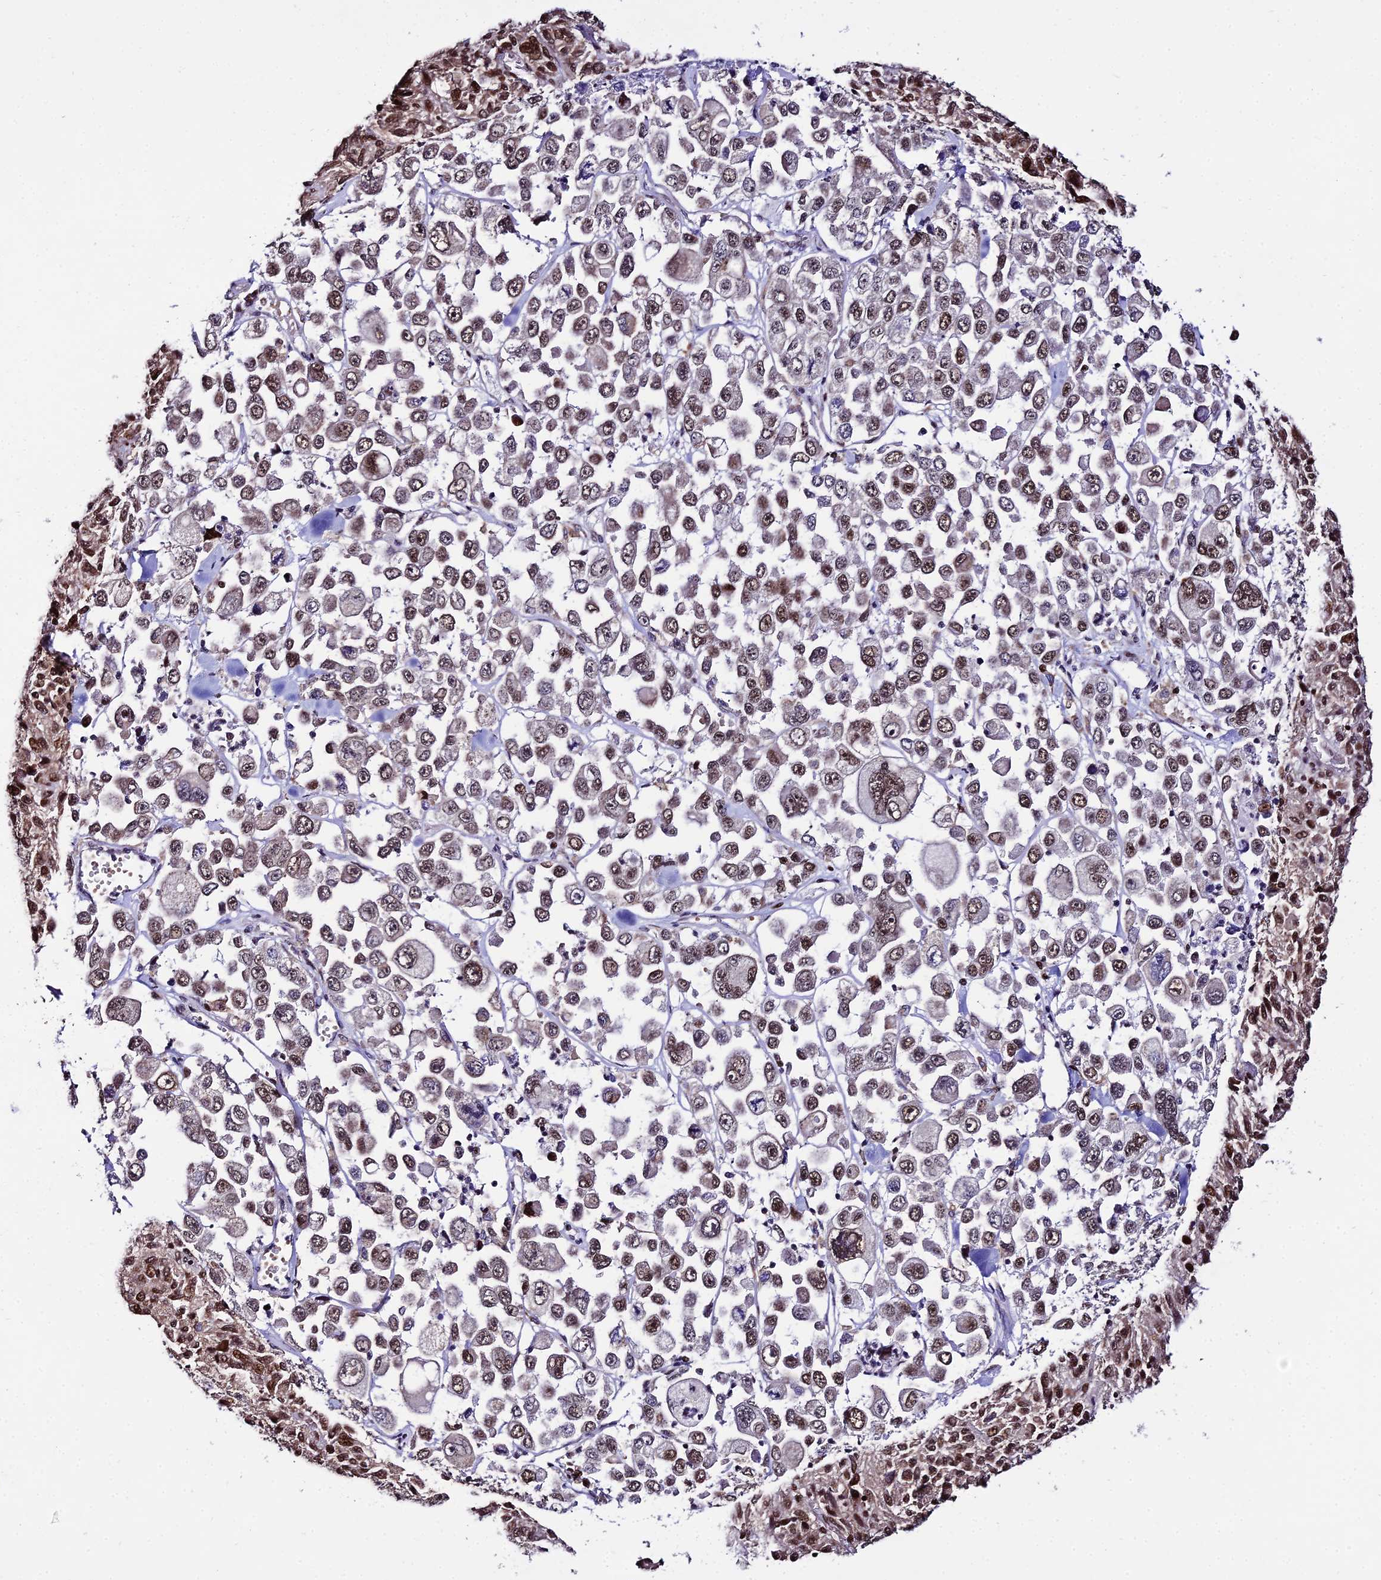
{"staining": {"intensity": "moderate", "quantity": ">75%", "location": "nuclear"}, "tissue": "melanoma", "cell_type": "Tumor cells", "image_type": "cancer", "snomed": [{"axis": "morphology", "description": "Malignant melanoma, Metastatic site"}, {"axis": "topography", "description": "Lymph node"}], "caption": "Moderate nuclear staining is present in about >75% of tumor cells in malignant melanoma (metastatic site).", "gene": "CIB3", "patient": {"sex": "female", "age": 54}}